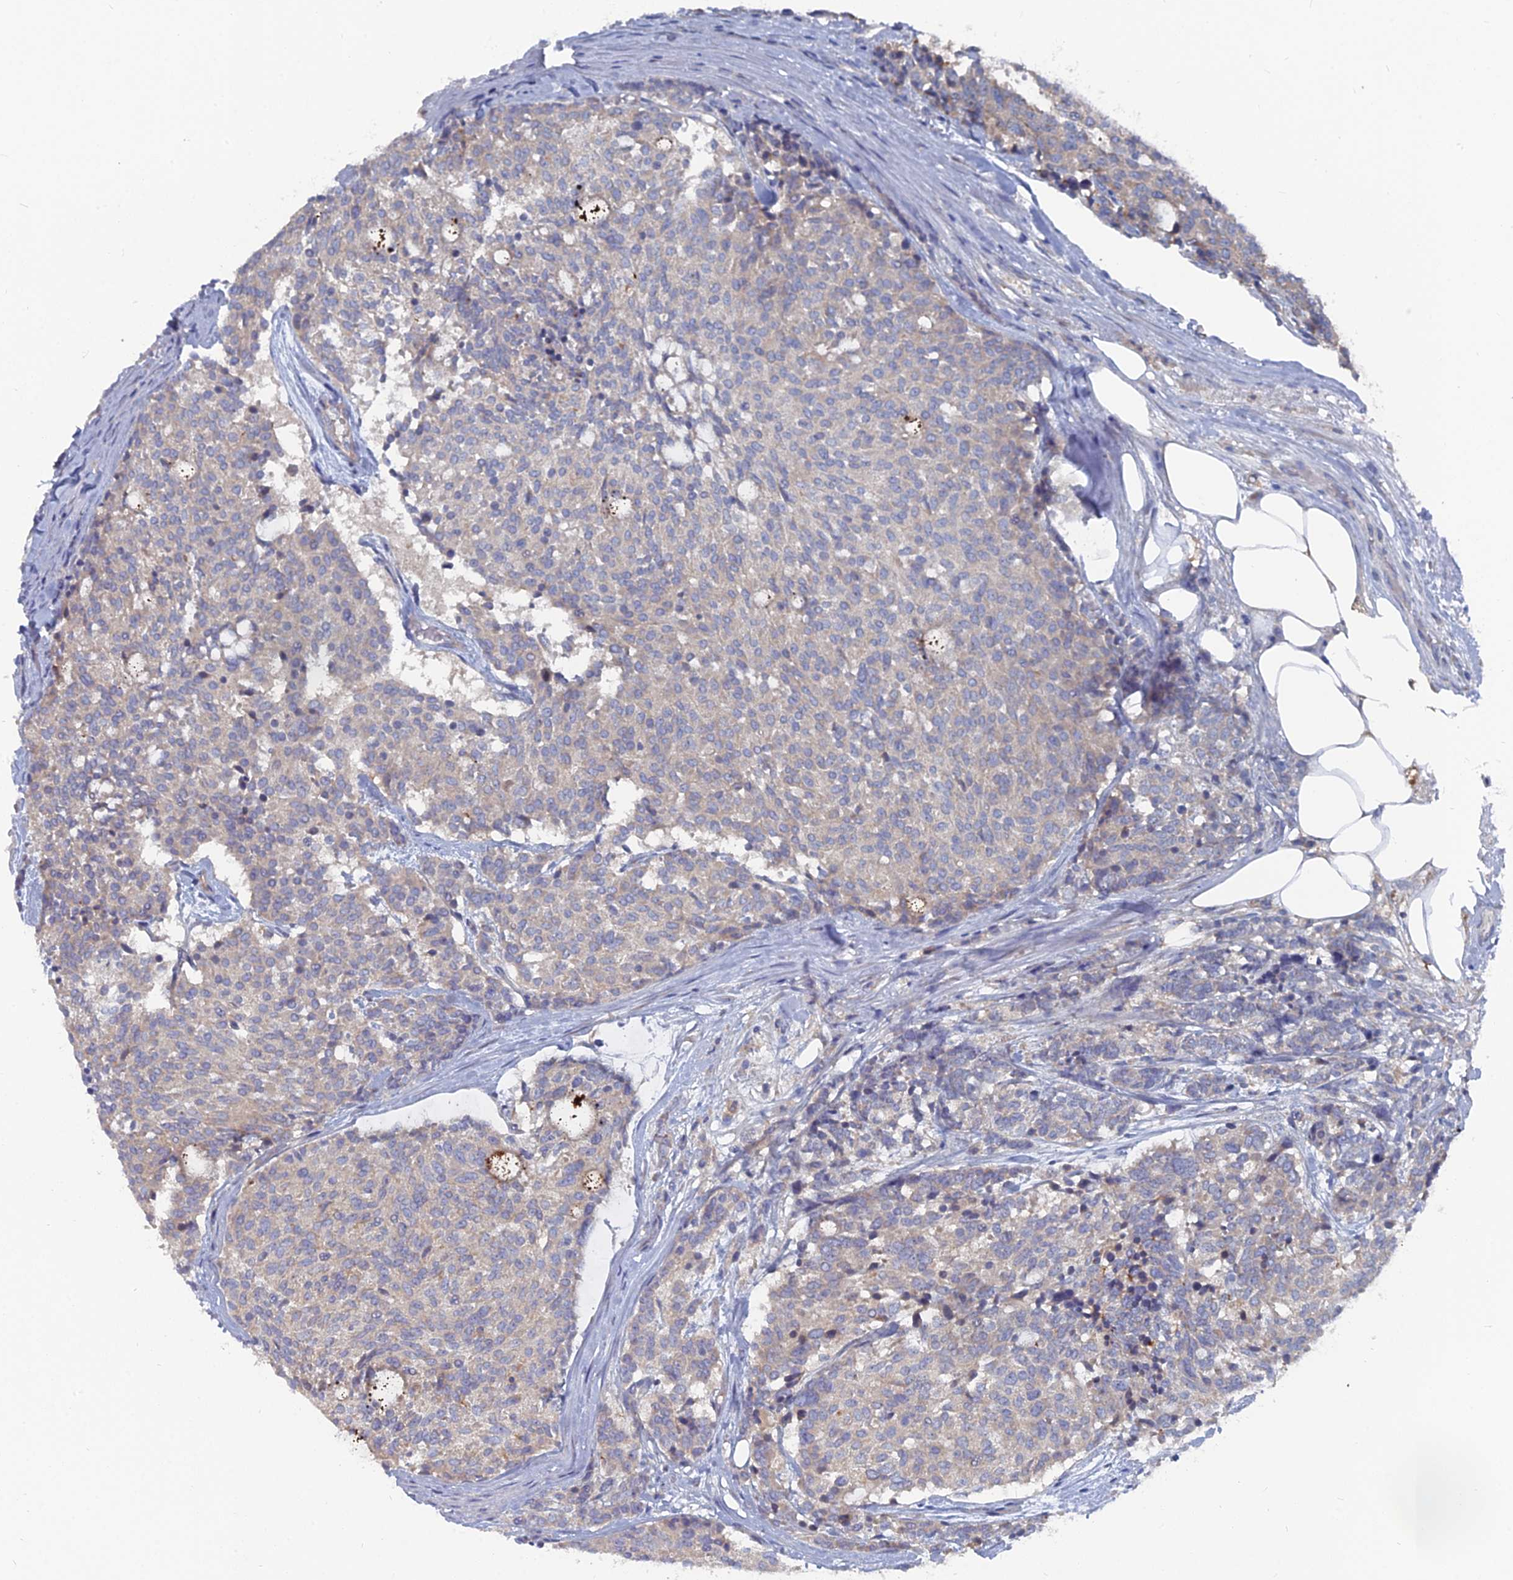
{"staining": {"intensity": "negative", "quantity": "none", "location": "none"}, "tissue": "carcinoid", "cell_type": "Tumor cells", "image_type": "cancer", "snomed": [{"axis": "morphology", "description": "Carcinoid, malignant, NOS"}, {"axis": "topography", "description": "Pancreas"}], "caption": "Tumor cells are negative for brown protein staining in malignant carcinoid.", "gene": "CCDC149", "patient": {"sex": "female", "age": 54}}